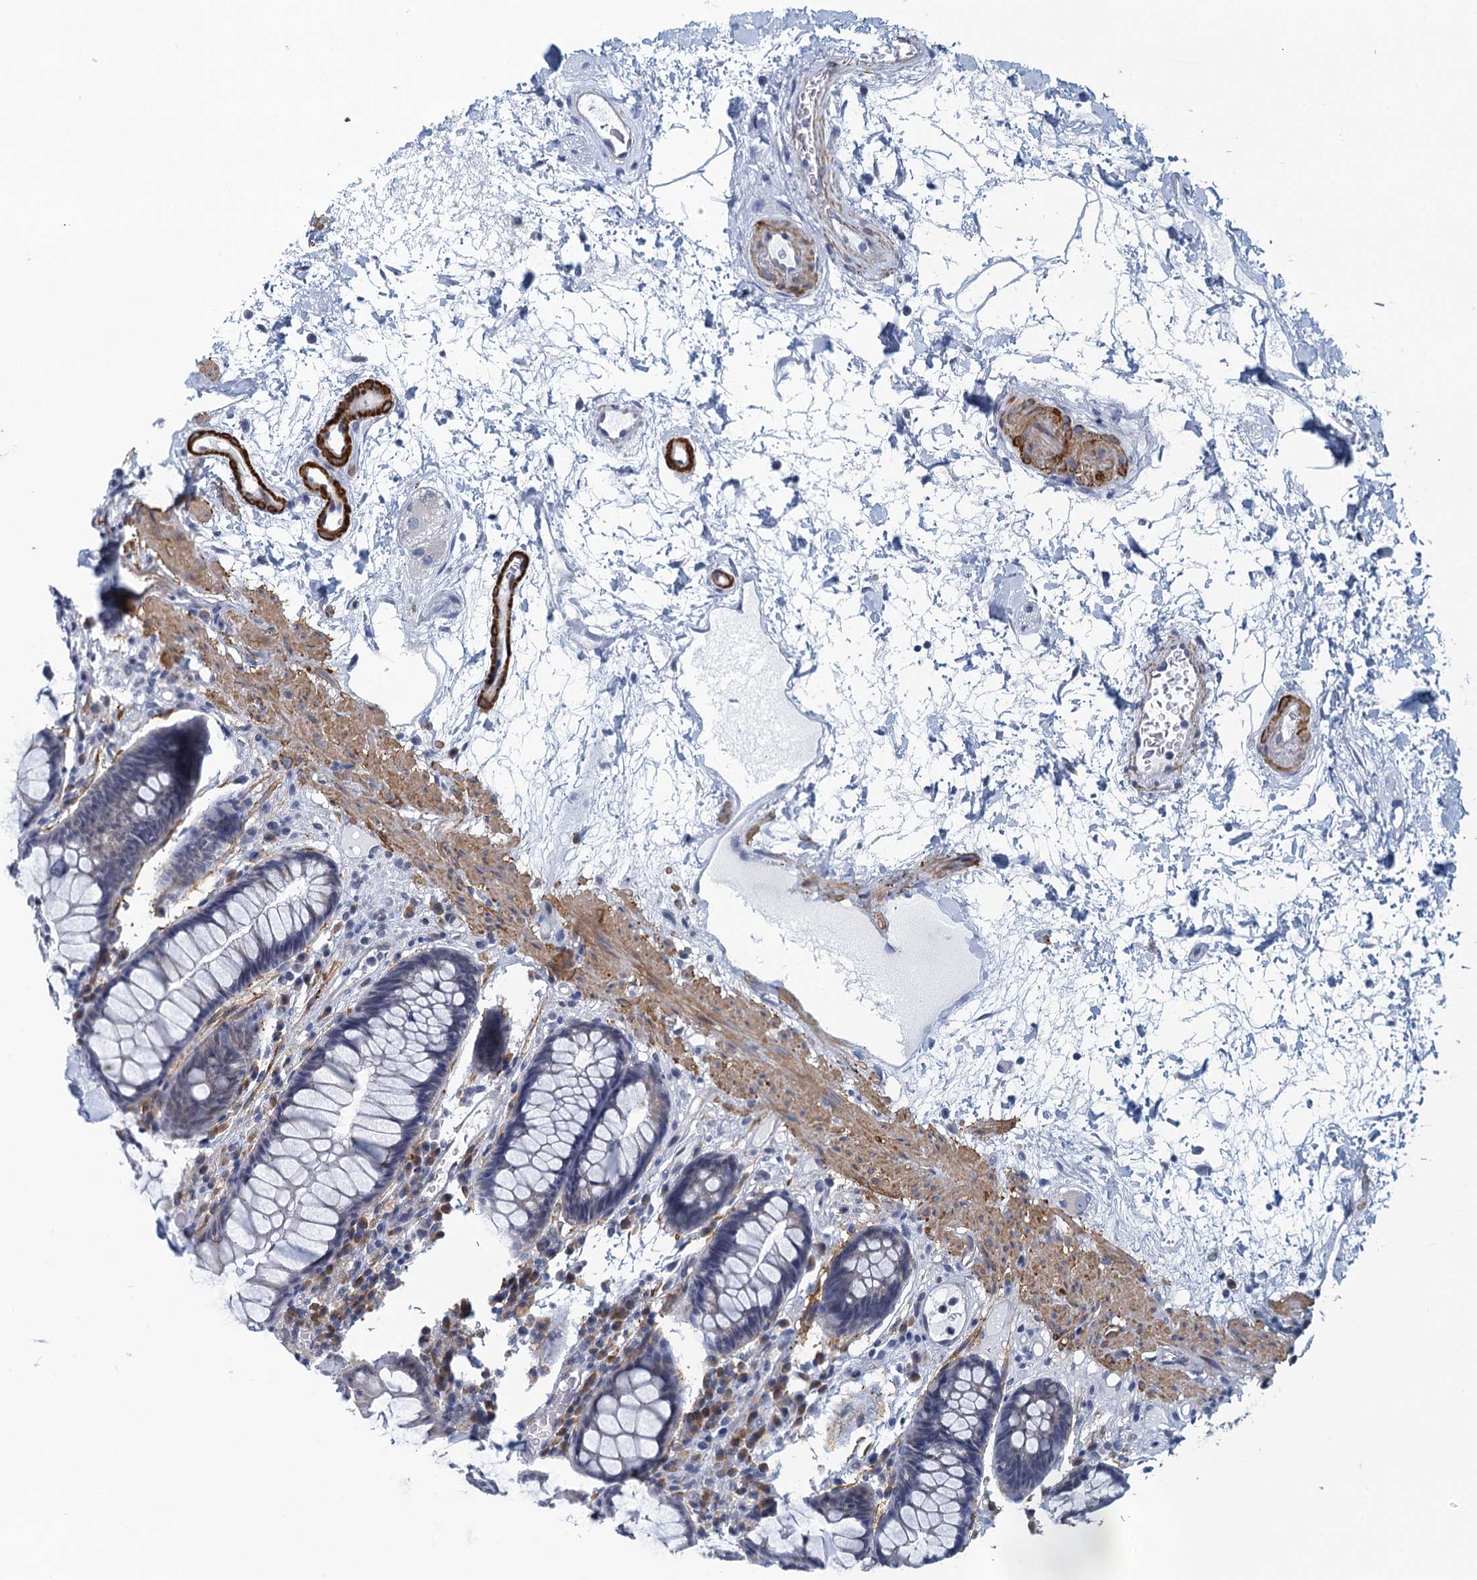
{"staining": {"intensity": "negative", "quantity": "none", "location": "none"}, "tissue": "rectum", "cell_type": "Glandular cells", "image_type": "normal", "snomed": [{"axis": "morphology", "description": "Normal tissue, NOS"}, {"axis": "topography", "description": "Rectum"}], "caption": "Immunohistochemistry histopathology image of unremarkable rectum: human rectum stained with DAB displays no significant protein expression in glandular cells.", "gene": "ALG2", "patient": {"sex": "male", "age": 64}}